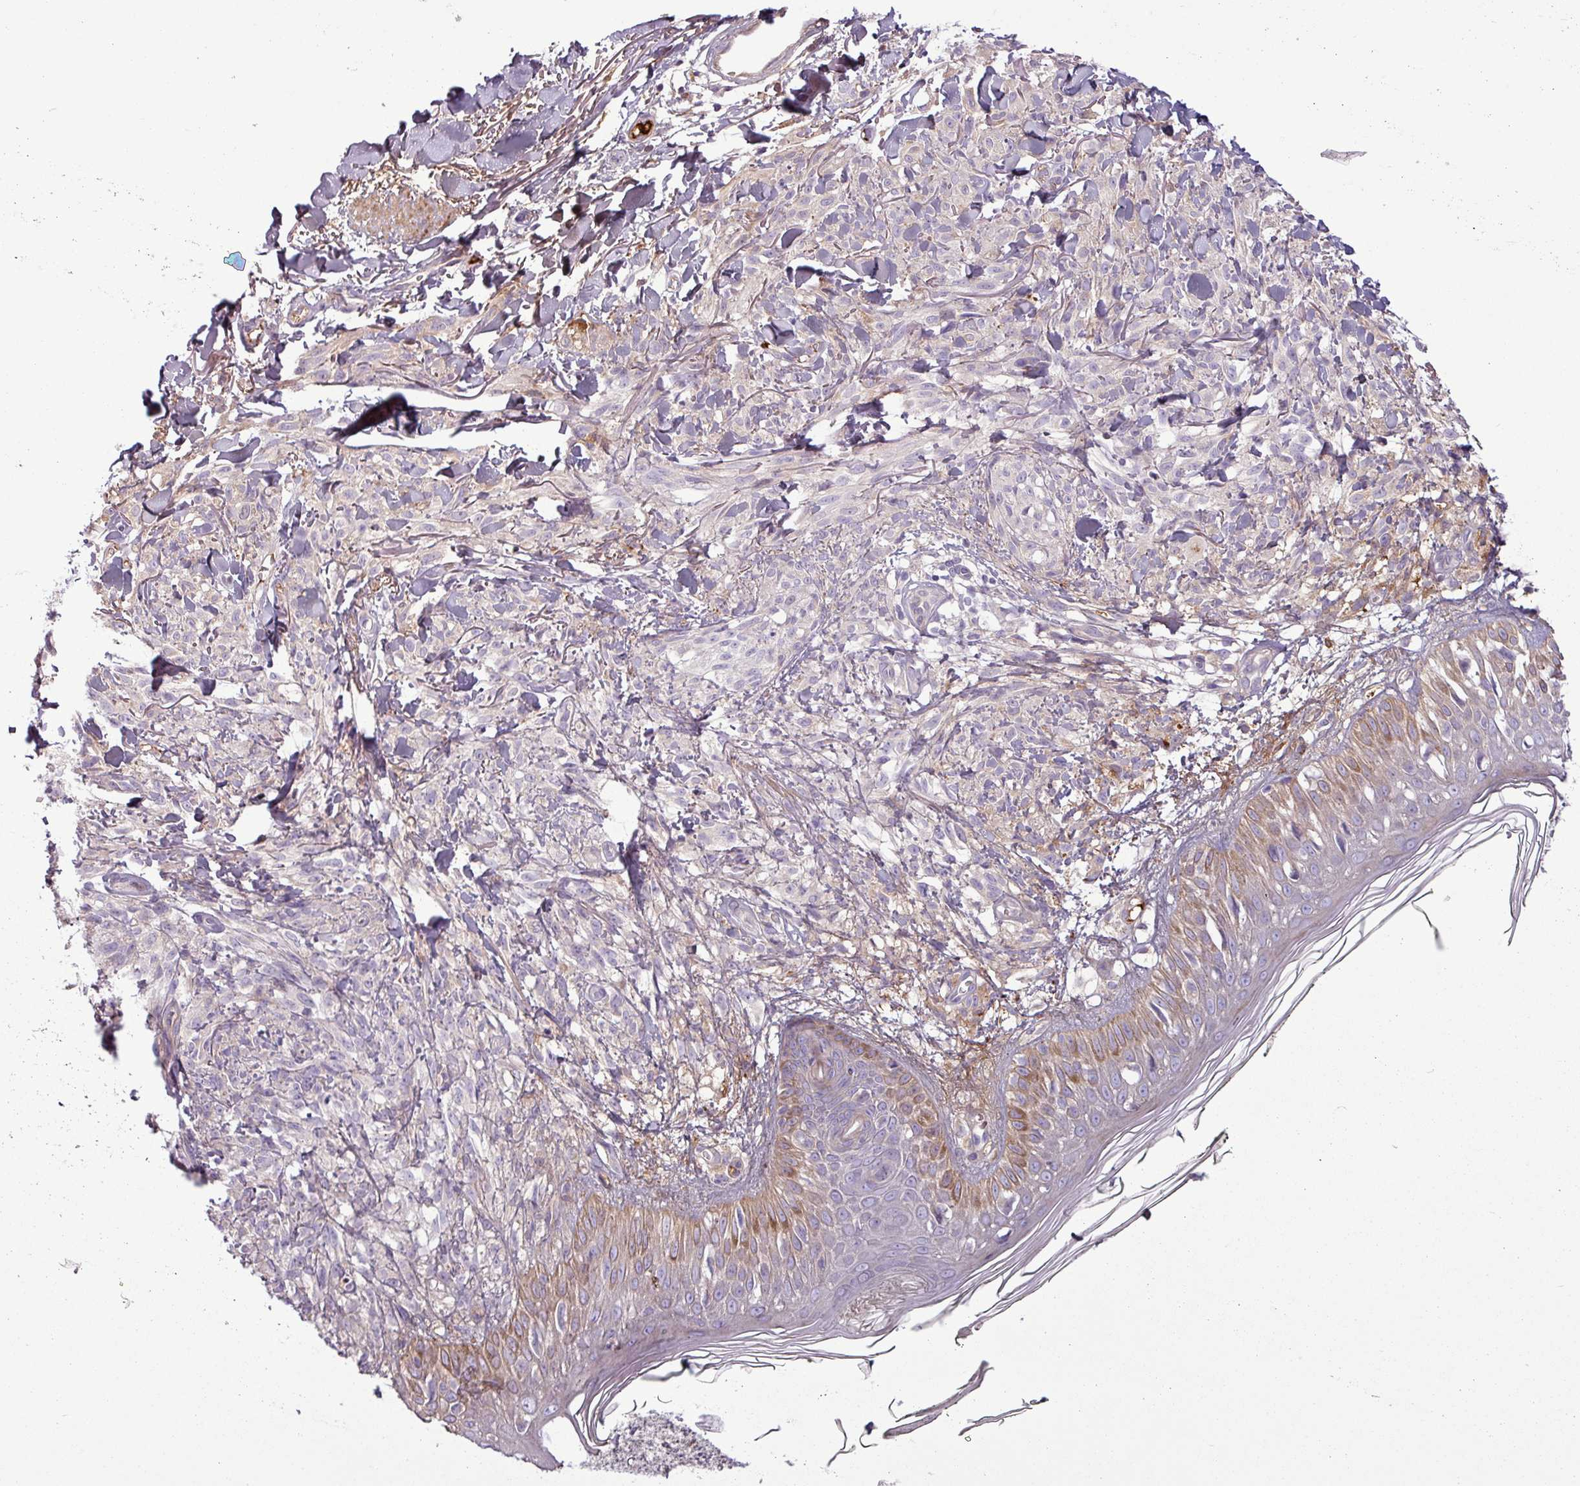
{"staining": {"intensity": "negative", "quantity": "none", "location": "none"}, "tissue": "melanoma", "cell_type": "Tumor cells", "image_type": "cancer", "snomed": [{"axis": "morphology", "description": "Malignant melanoma, NOS"}, {"axis": "topography", "description": "Skin of forearm"}], "caption": "Tumor cells show no significant positivity in malignant melanoma. (DAB immunohistochemistry visualized using brightfield microscopy, high magnification).", "gene": "C4B", "patient": {"sex": "female", "age": 65}}